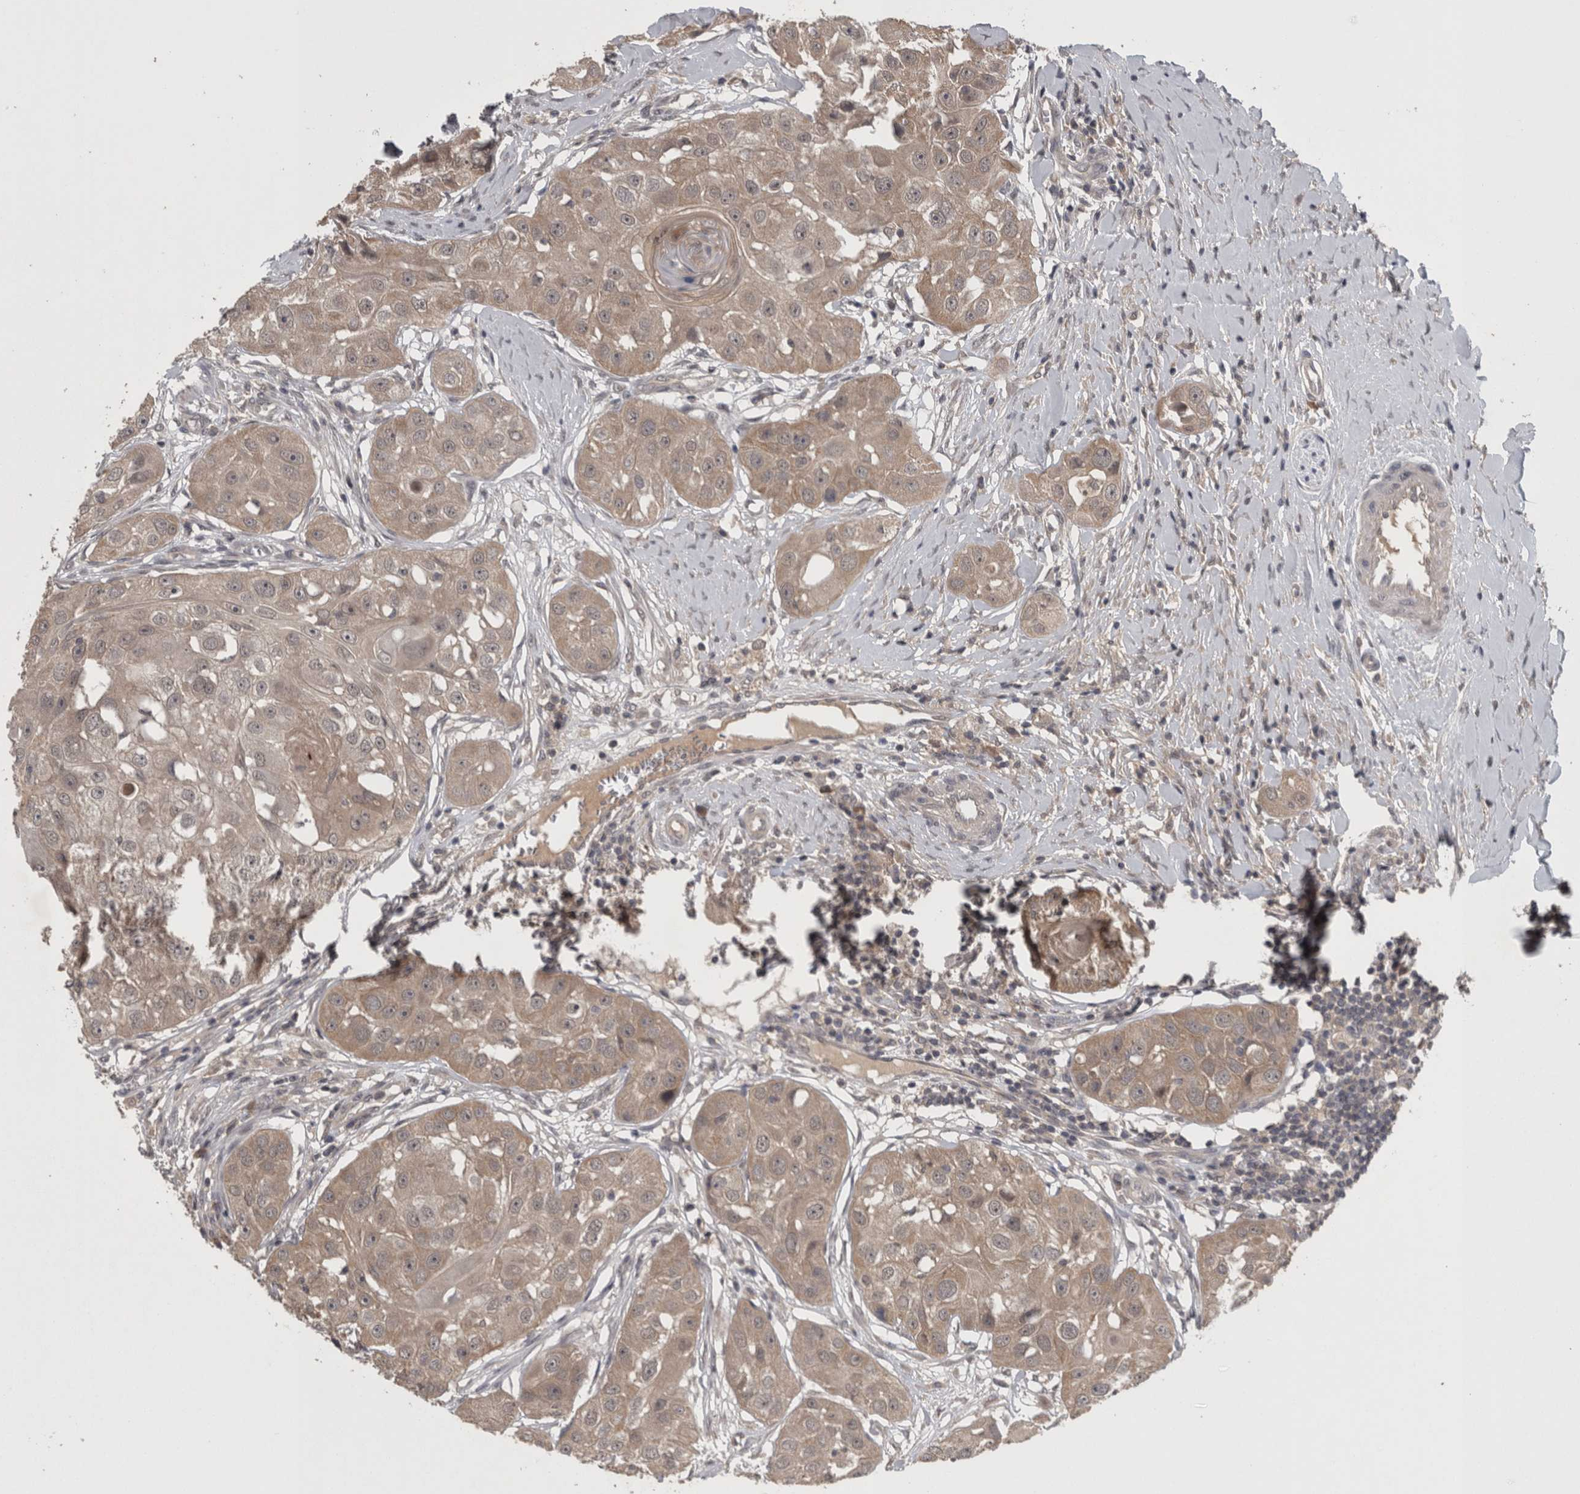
{"staining": {"intensity": "moderate", "quantity": ">75%", "location": "cytoplasmic/membranous"}, "tissue": "head and neck cancer", "cell_type": "Tumor cells", "image_type": "cancer", "snomed": [{"axis": "morphology", "description": "Normal tissue, NOS"}, {"axis": "morphology", "description": "Squamous cell carcinoma, NOS"}, {"axis": "topography", "description": "Skeletal muscle"}, {"axis": "topography", "description": "Head-Neck"}], "caption": "The immunohistochemical stain labels moderate cytoplasmic/membranous positivity in tumor cells of head and neck cancer (squamous cell carcinoma) tissue.", "gene": "ZNF114", "patient": {"sex": "male", "age": 51}}